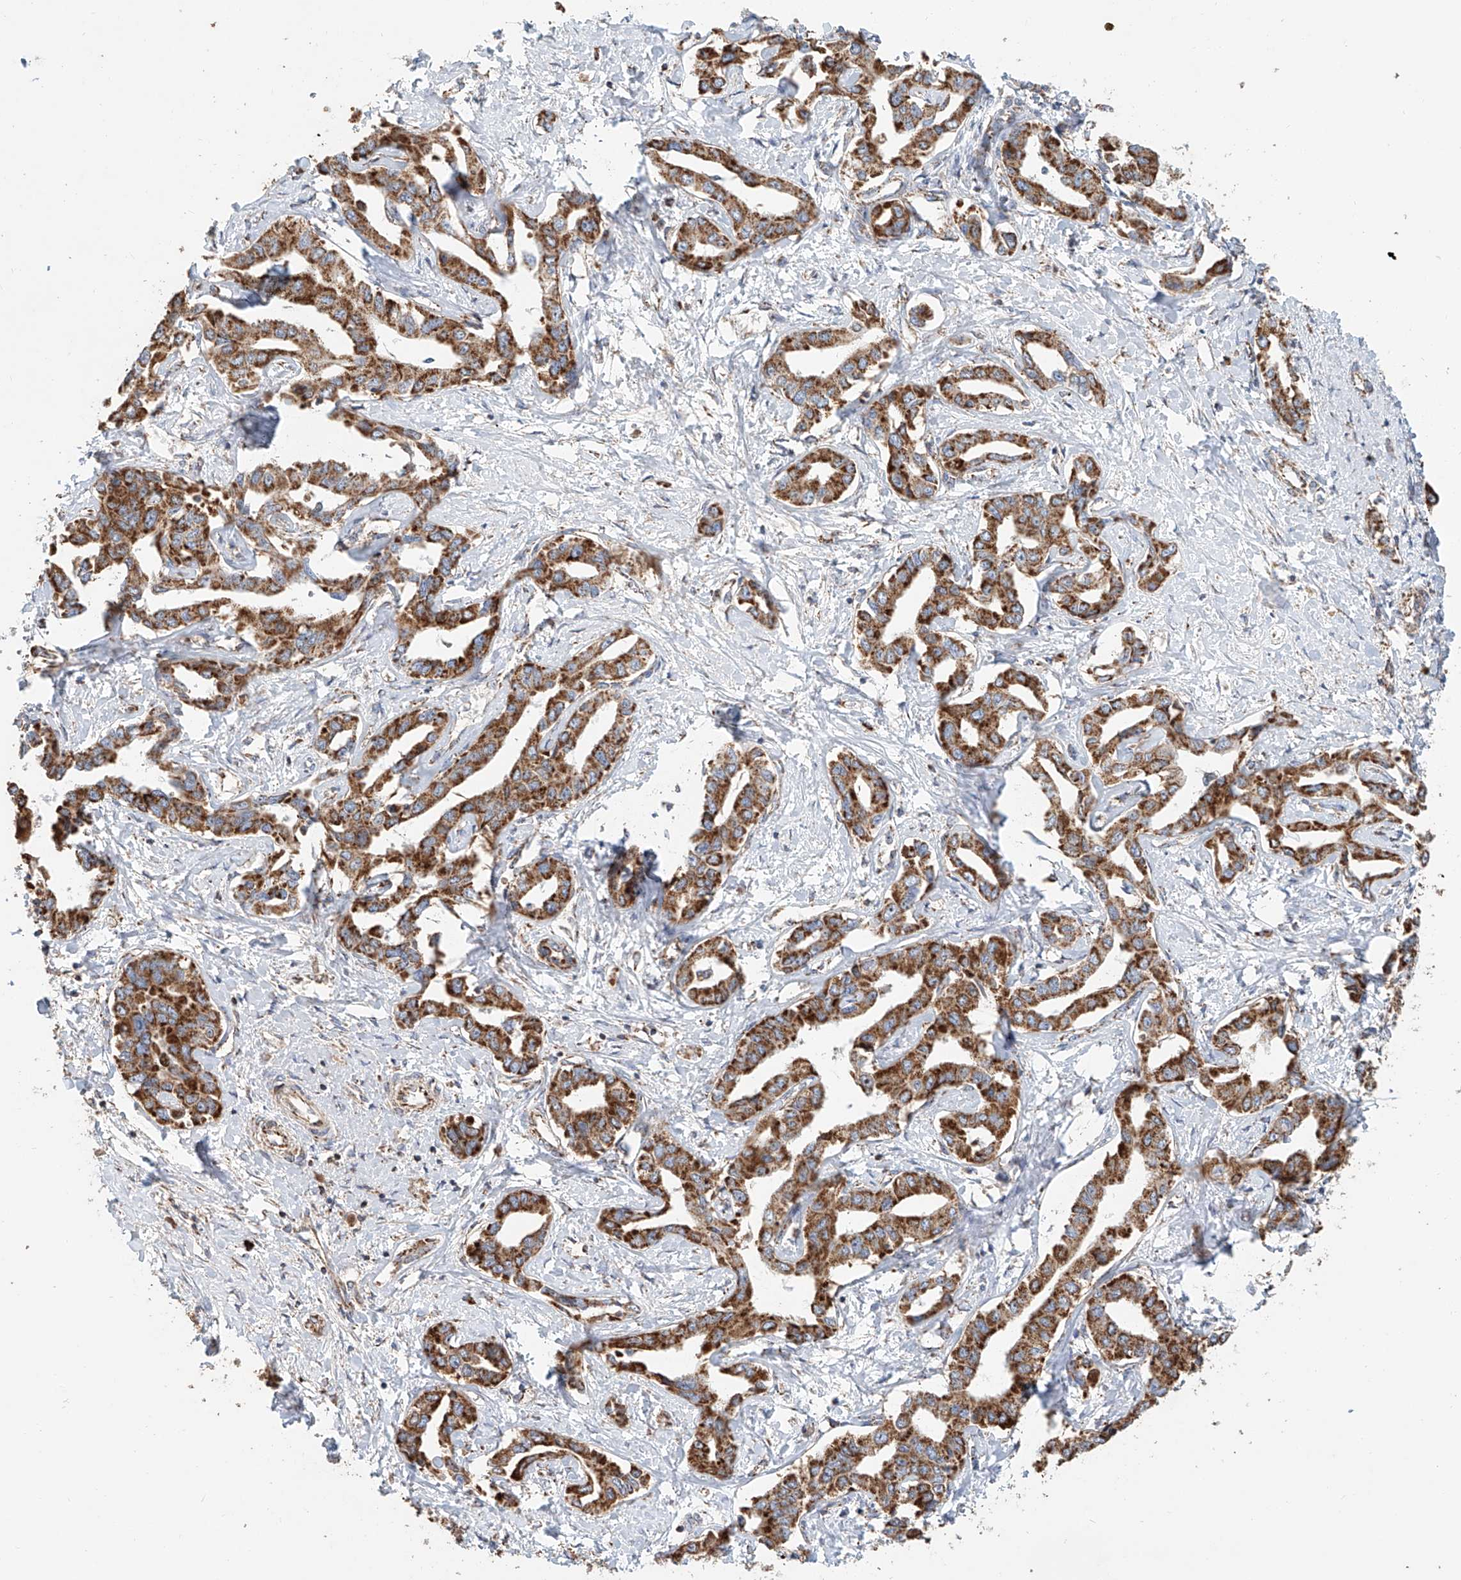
{"staining": {"intensity": "strong", "quantity": ">75%", "location": "cytoplasmic/membranous"}, "tissue": "liver cancer", "cell_type": "Tumor cells", "image_type": "cancer", "snomed": [{"axis": "morphology", "description": "Cholangiocarcinoma"}, {"axis": "topography", "description": "Liver"}], "caption": "Immunohistochemical staining of human cholangiocarcinoma (liver) displays high levels of strong cytoplasmic/membranous staining in approximately >75% of tumor cells. (Brightfield microscopy of DAB IHC at high magnification).", "gene": "MCL1", "patient": {"sex": "male", "age": 59}}